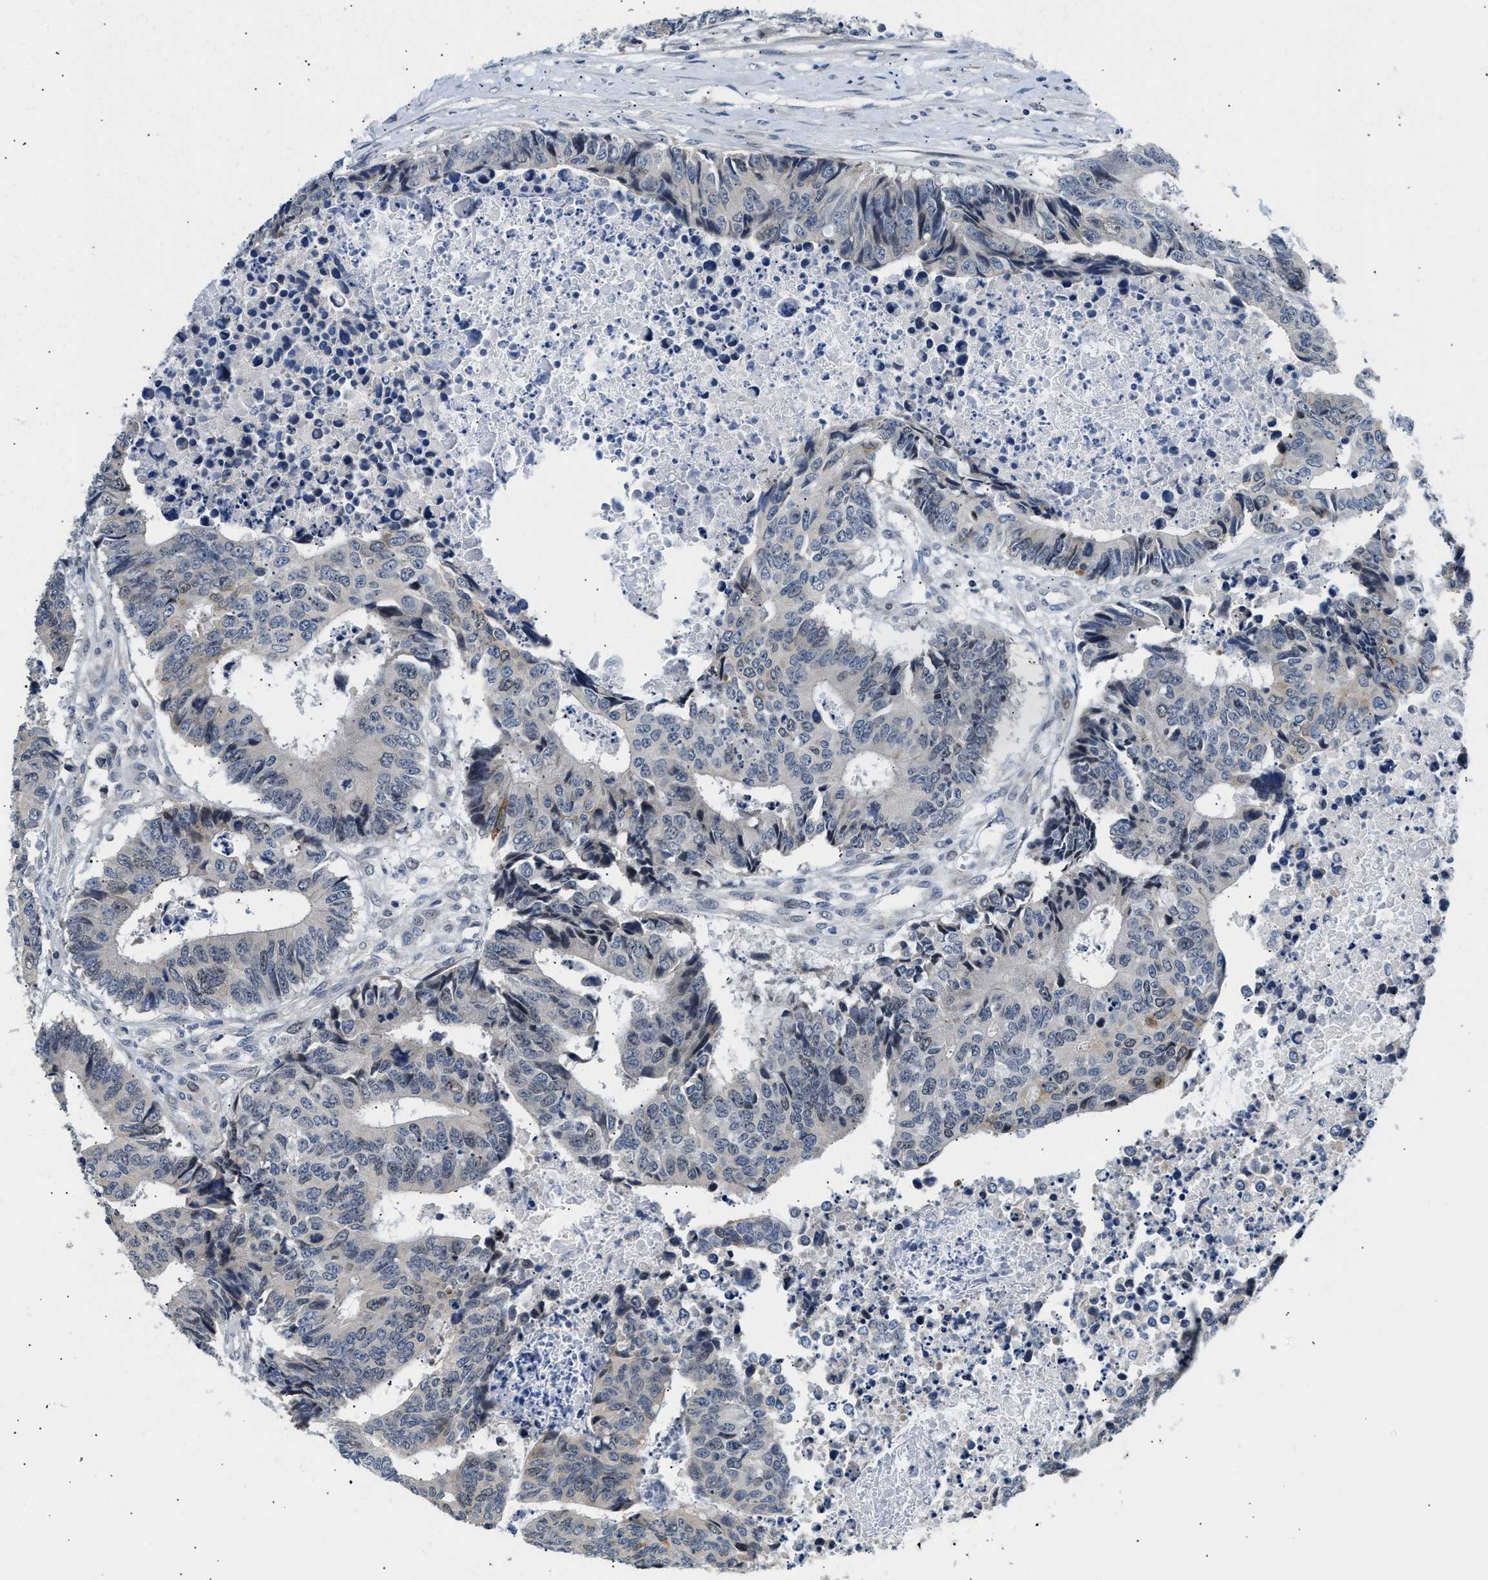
{"staining": {"intensity": "negative", "quantity": "none", "location": "none"}, "tissue": "colorectal cancer", "cell_type": "Tumor cells", "image_type": "cancer", "snomed": [{"axis": "morphology", "description": "Adenocarcinoma, NOS"}, {"axis": "topography", "description": "Rectum"}], "caption": "High power microscopy photomicrograph of an immunohistochemistry photomicrograph of adenocarcinoma (colorectal), revealing no significant positivity in tumor cells.", "gene": "CLGN", "patient": {"sex": "male", "age": 84}}